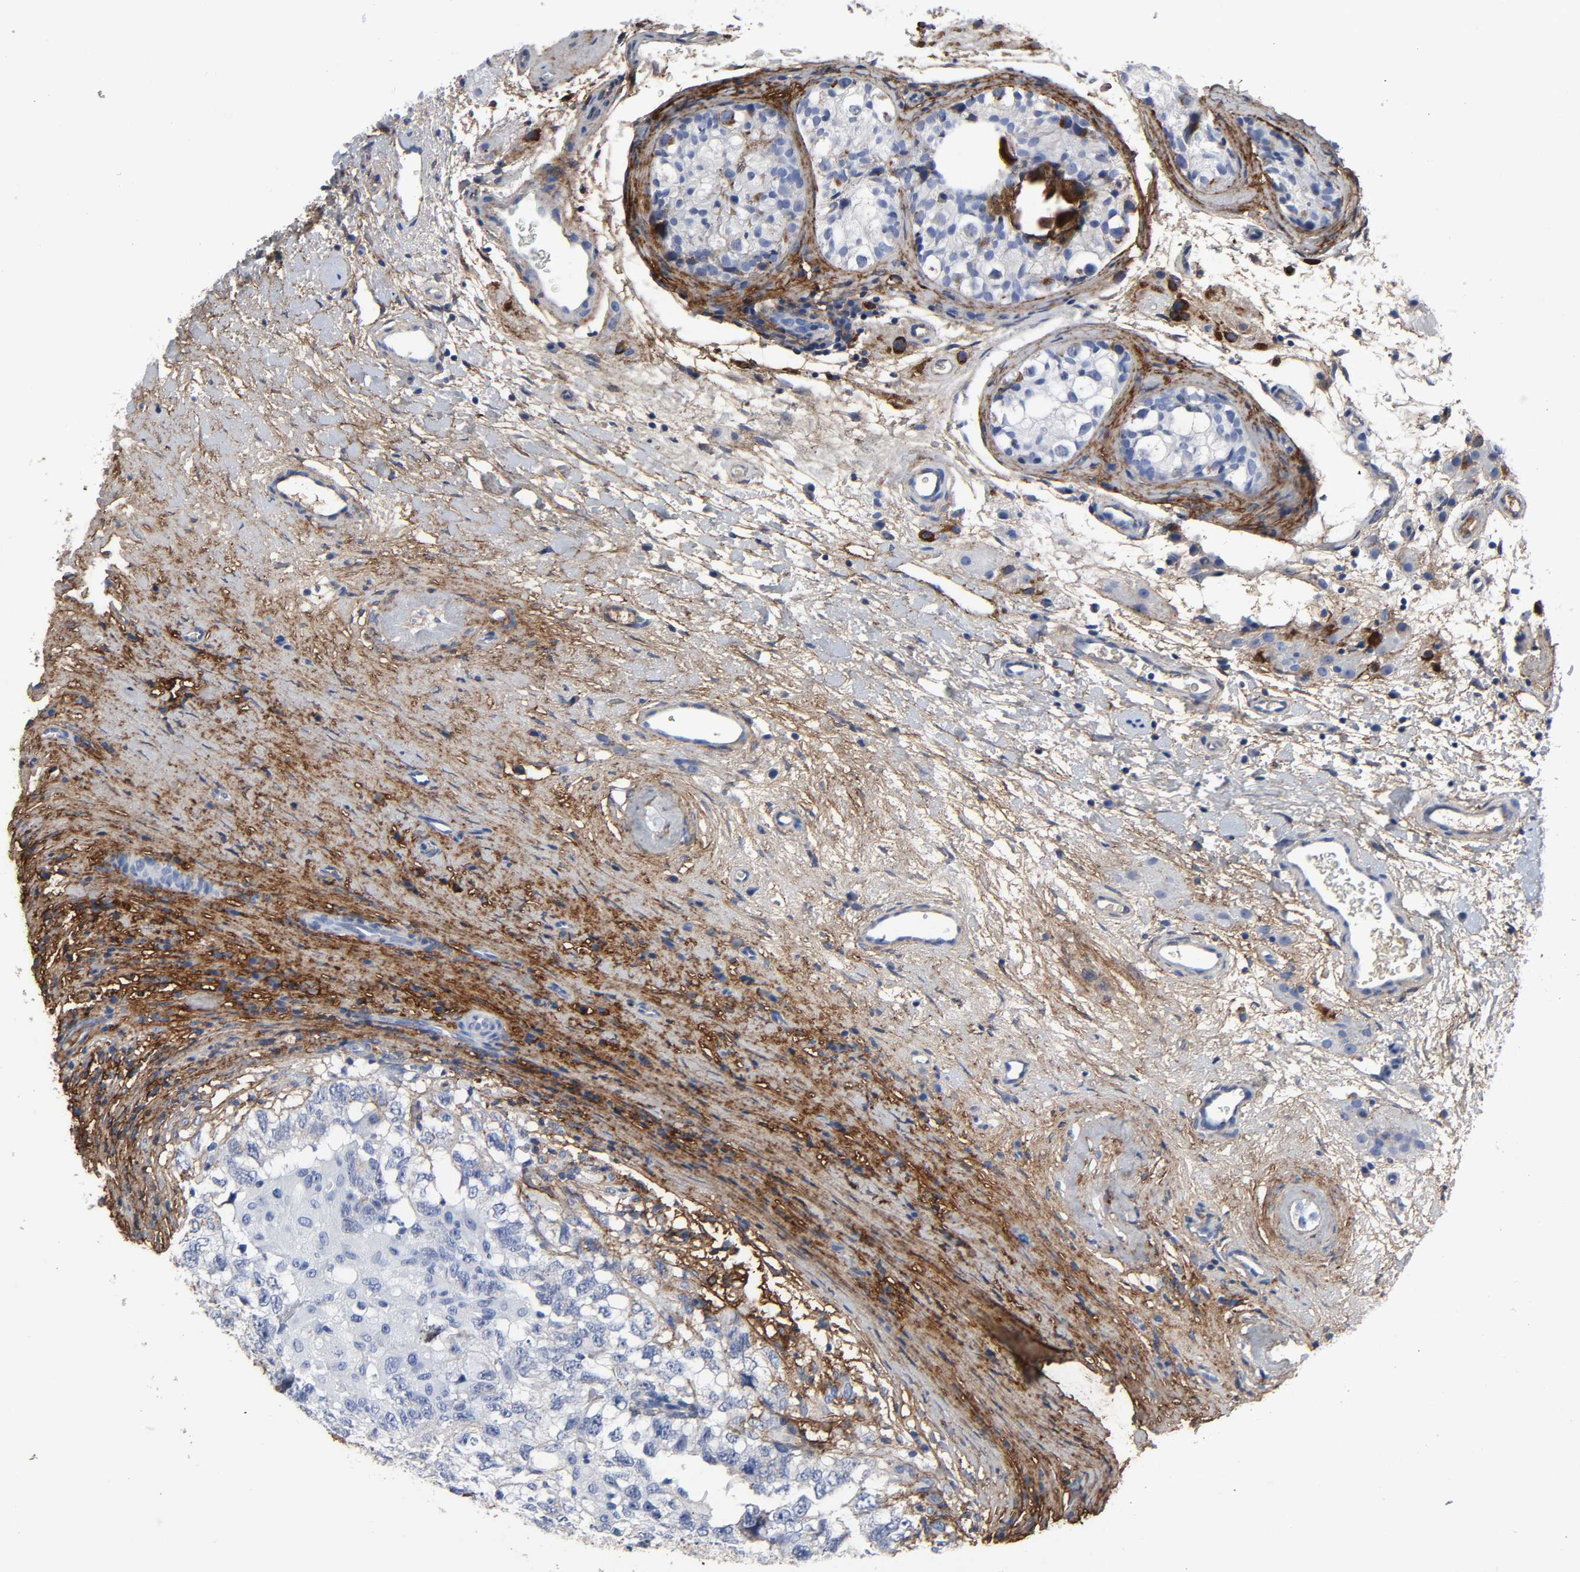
{"staining": {"intensity": "negative", "quantity": "none", "location": "none"}, "tissue": "testis cancer", "cell_type": "Tumor cells", "image_type": "cancer", "snomed": [{"axis": "morphology", "description": "Carcinoma, Embryonal, NOS"}, {"axis": "topography", "description": "Testis"}], "caption": "Tumor cells are negative for protein expression in human testis embryonal carcinoma.", "gene": "FBLN1", "patient": {"sex": "male", "age": 21}}